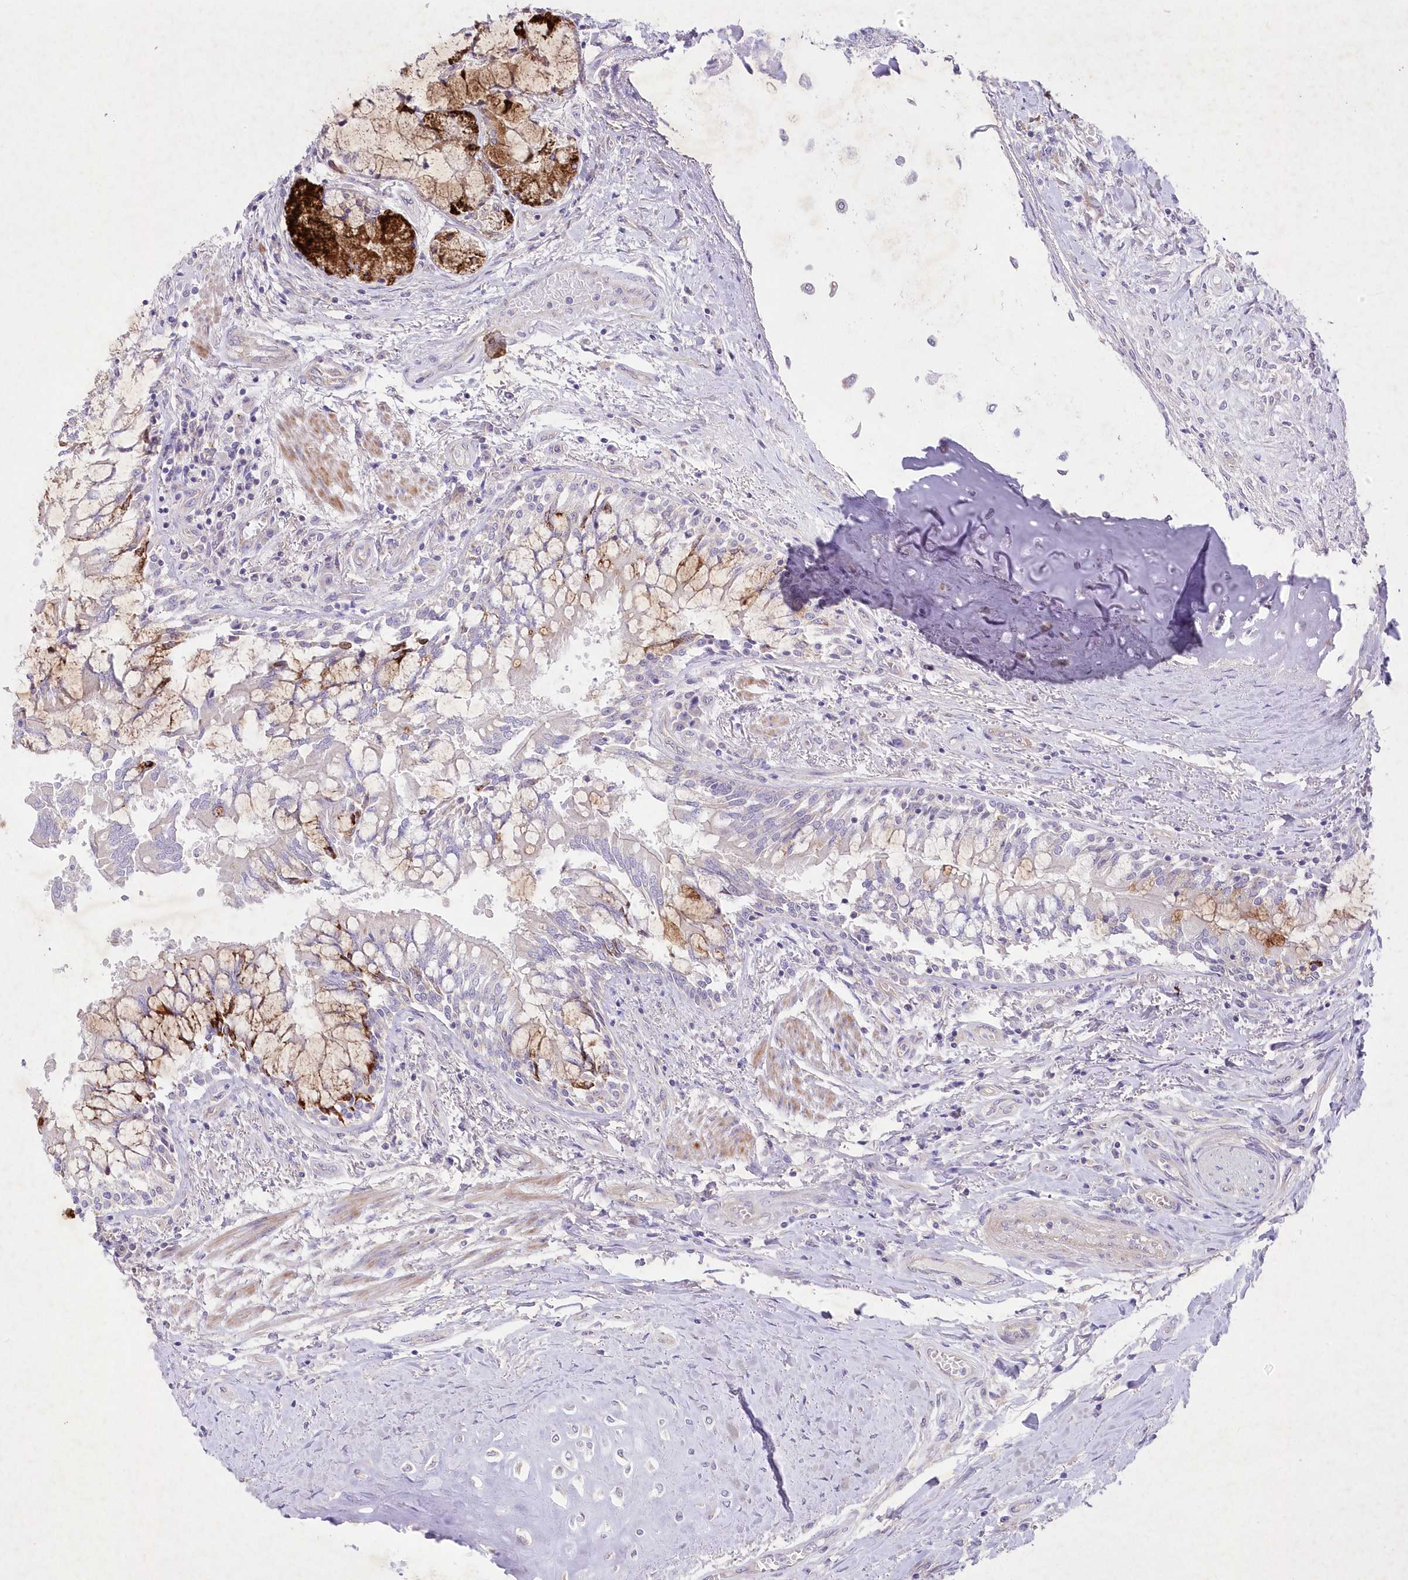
{"staining": {"intensity": "weak", "quantity": "<25%", "location": "cytoplasmic/membranous"}, "tissue": "lung", "cell_type": "Alveolar cells", "image_type": "normal", "snomed": [{"axis": "morphology", "description": "Normal tissue, NOS"}, {"axis": "topography", "description": "Bronchus"}, {"axis": "topography", "description": "Lung"}], "caption": "Immunohistochemistry of normal lung exhibits no positivity in alveolar cells.", "gene": "ITSN2", "patient": {"sex": "female", "age": 49}}